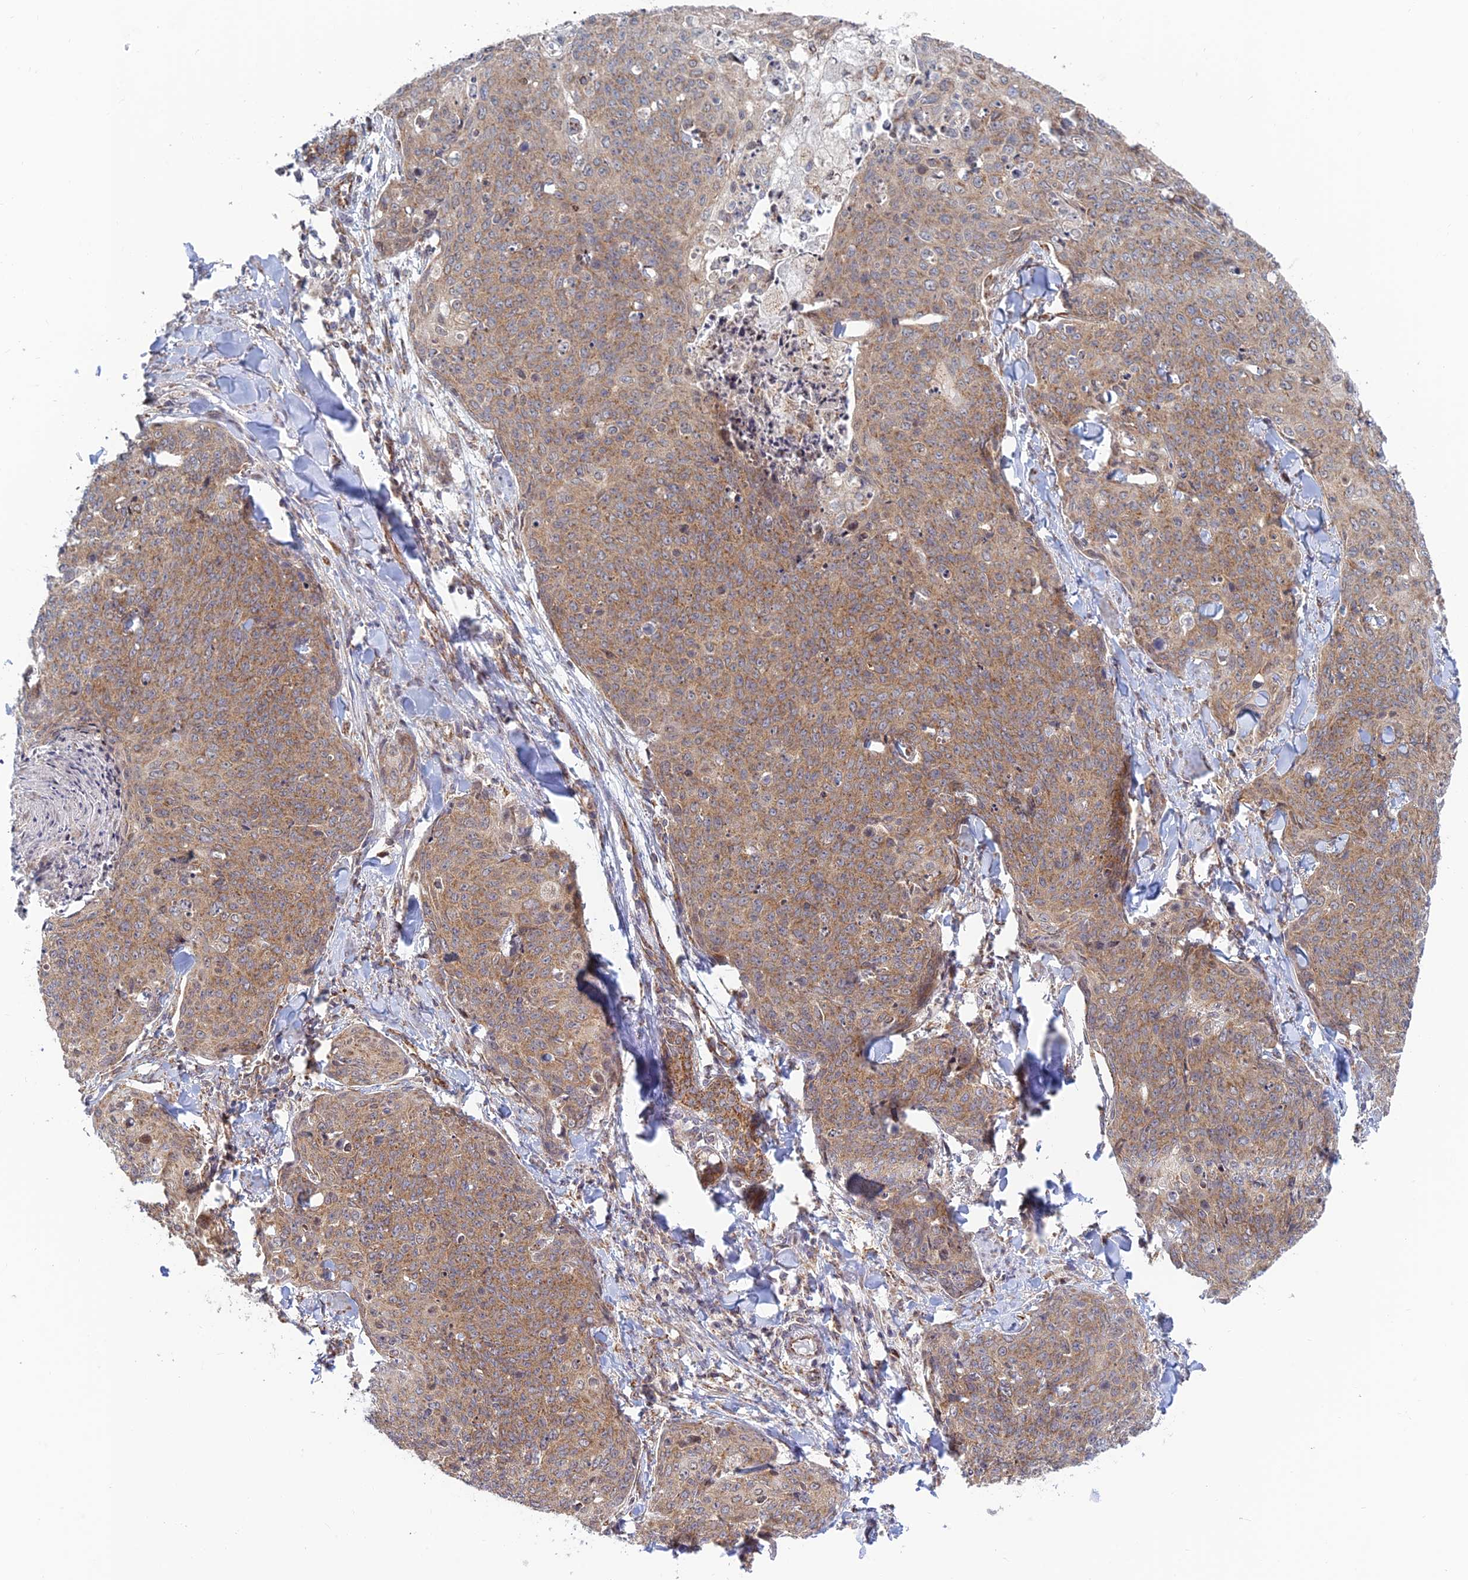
{"staining": {"intensity": "moderate", "quantity": ">75%", "location": "cytoplasmic/membranous"}, "tissue": "skin cancer", "cell_type": "Tumor cells", "image_type": "cancer", "snomed": [{"axis": "morphology", "description": "Squamous cell carcinoma, NOS"}, {"axis": "topography", "description": "Skin"}, {"axis": "topography", "description": "Vulva"}], "caption": "Tumor cells show medium levels of moderate cytoplasmic/membranous staining in approximately >75% of cells in human squamous cell carcinoma (skin). The protein of interest is stained brown, and the nuclei are stained in blue (DAB IHC with brightfield microscopy, high magnification).", "gene": "HOOK2", "patient": {"sex": "female", "age": 85}}